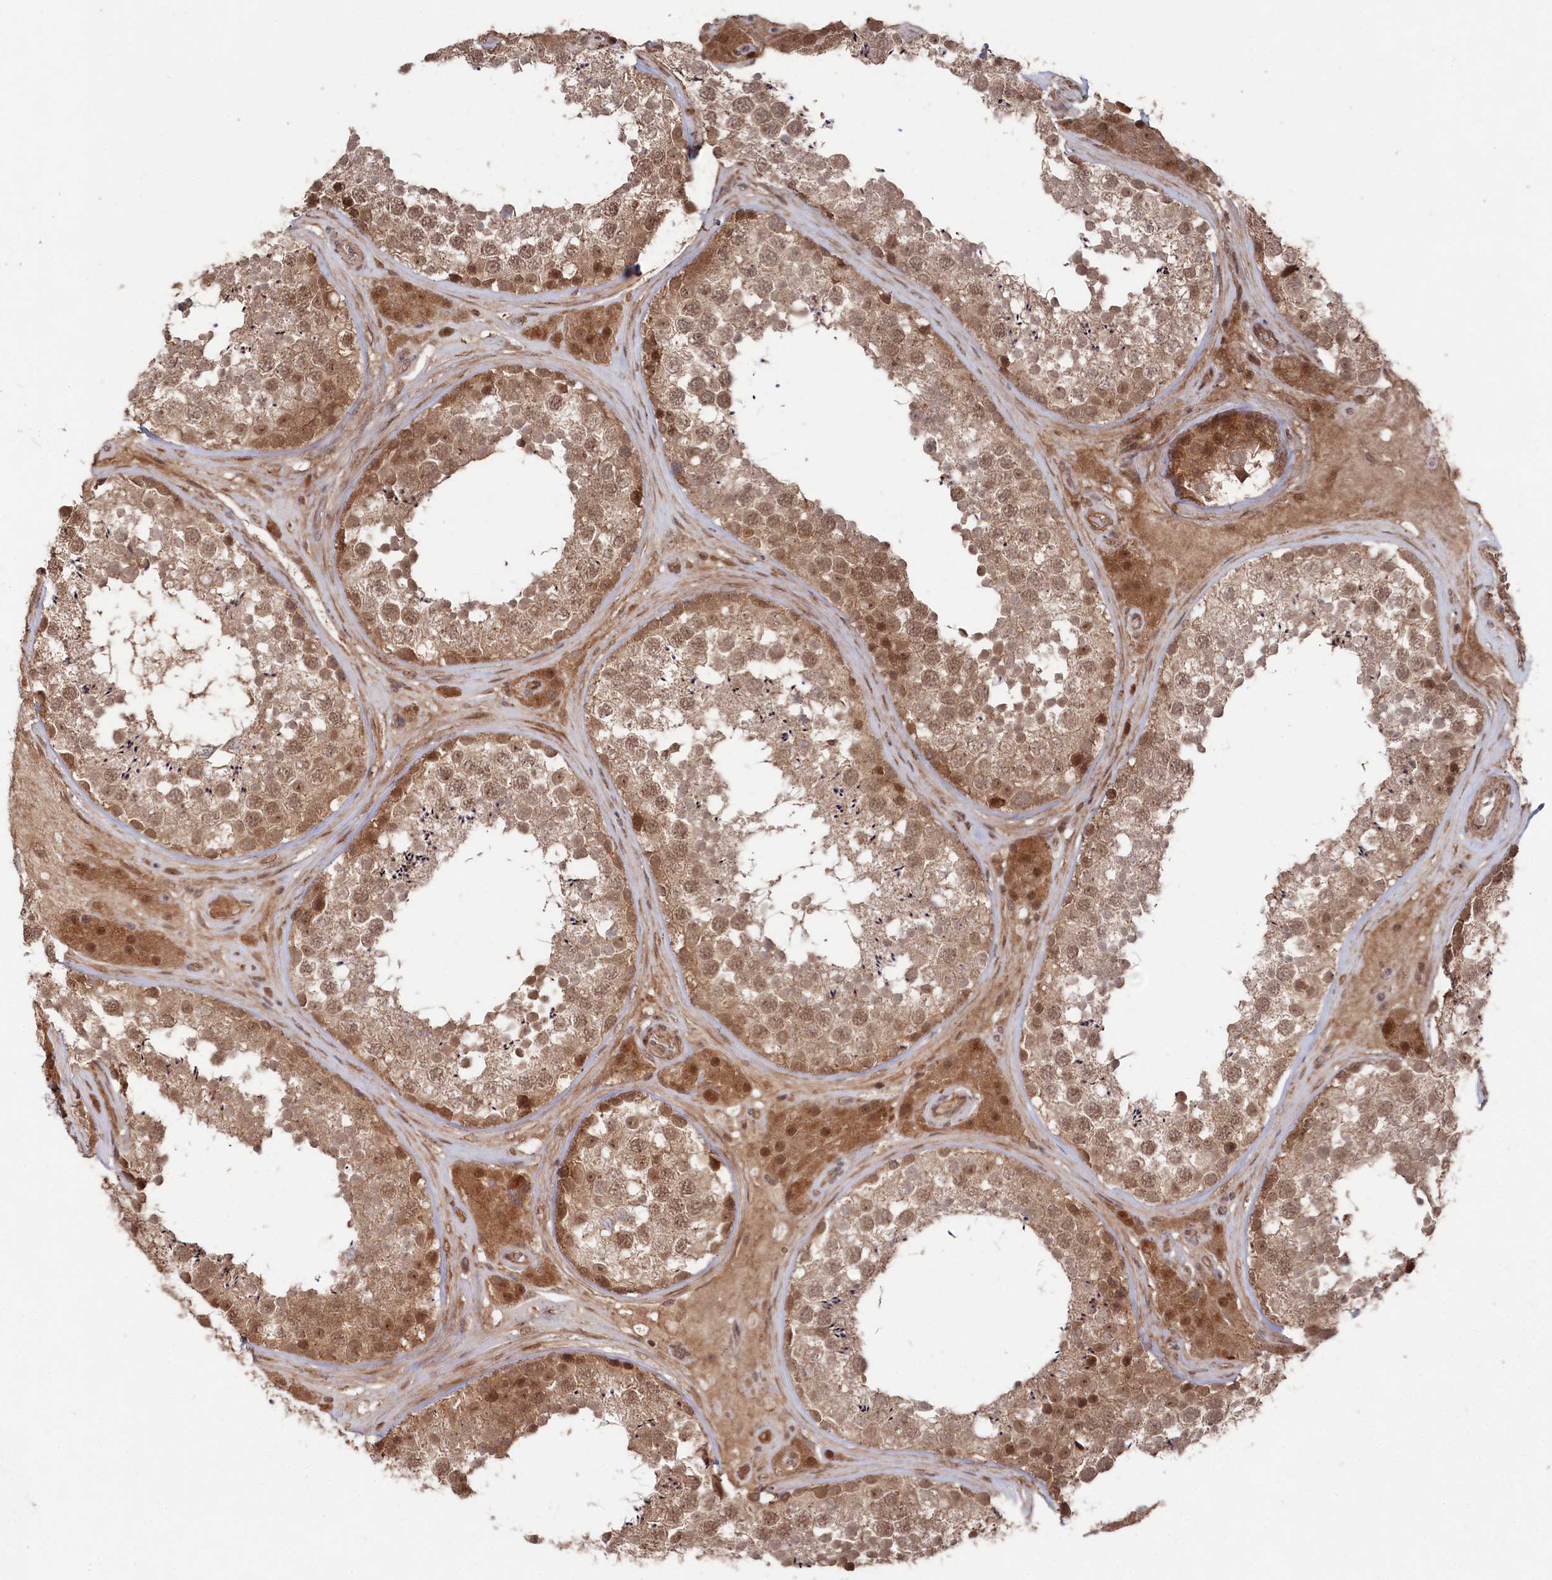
{"staining": {"intensity": "moderate", "quantity": ">75%", "location": "cytoplasmic/membranous,nuclear"}, "tissue": "testis", "cell_type": "Cells in seminiferous ducts", "image_type": "normal", "snomed": [{"axis": "morphology", "description": "Normal tissue, NOS"}, {"axis": "topography", "description": "Testis"}], "caption": "IHC of normal testis shows medium levels of moderate cytoplasmic/membranous,nuclear staining in approximately >75% of cells in seminiferous ducts.", "gene": "BORCS7", "patient": {"sex": "male", "age": 46}}